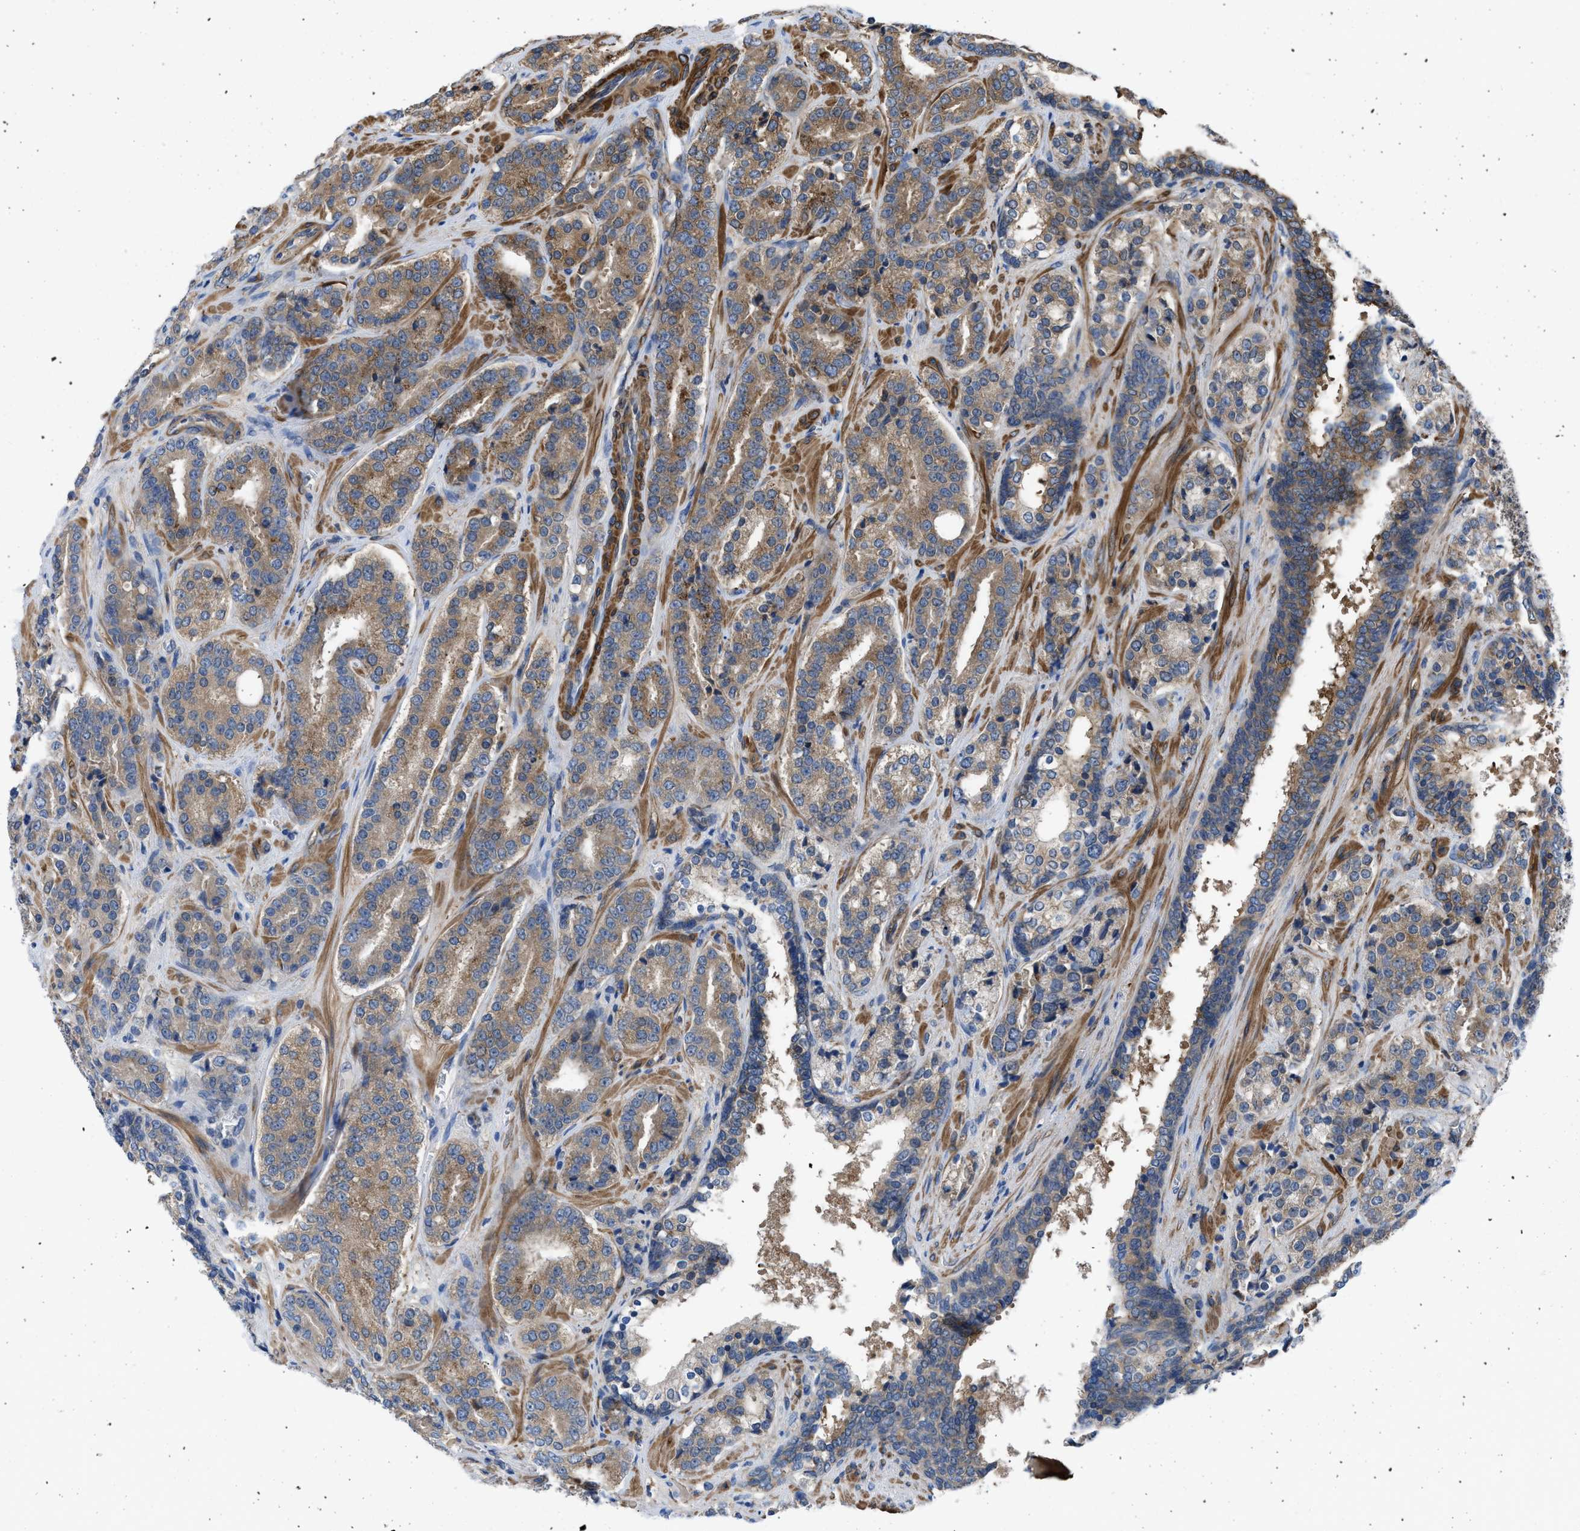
{"staining": {"intensity": "moderate", "quantity": ">75%", "location": "cytoplasmic/membranous"}, "tissue": "prostate cancer", "cell_type": "Tumor cells", "image_type": "cancer", "snomed": [{"axis": "morphology", "description": "Adenocarcinoma, High grade"}, {"axis": "topography", "description": "Prostate"}], "caption": "DAB immunohistochemical staining of human prostate high-grade adenocarcinoma exhibits moderate cytoplasmic/membranous protein positivity in about >75% of tumor cells.", "gene": "CHKB", "patient": {"sex": "male", "age": 60}}